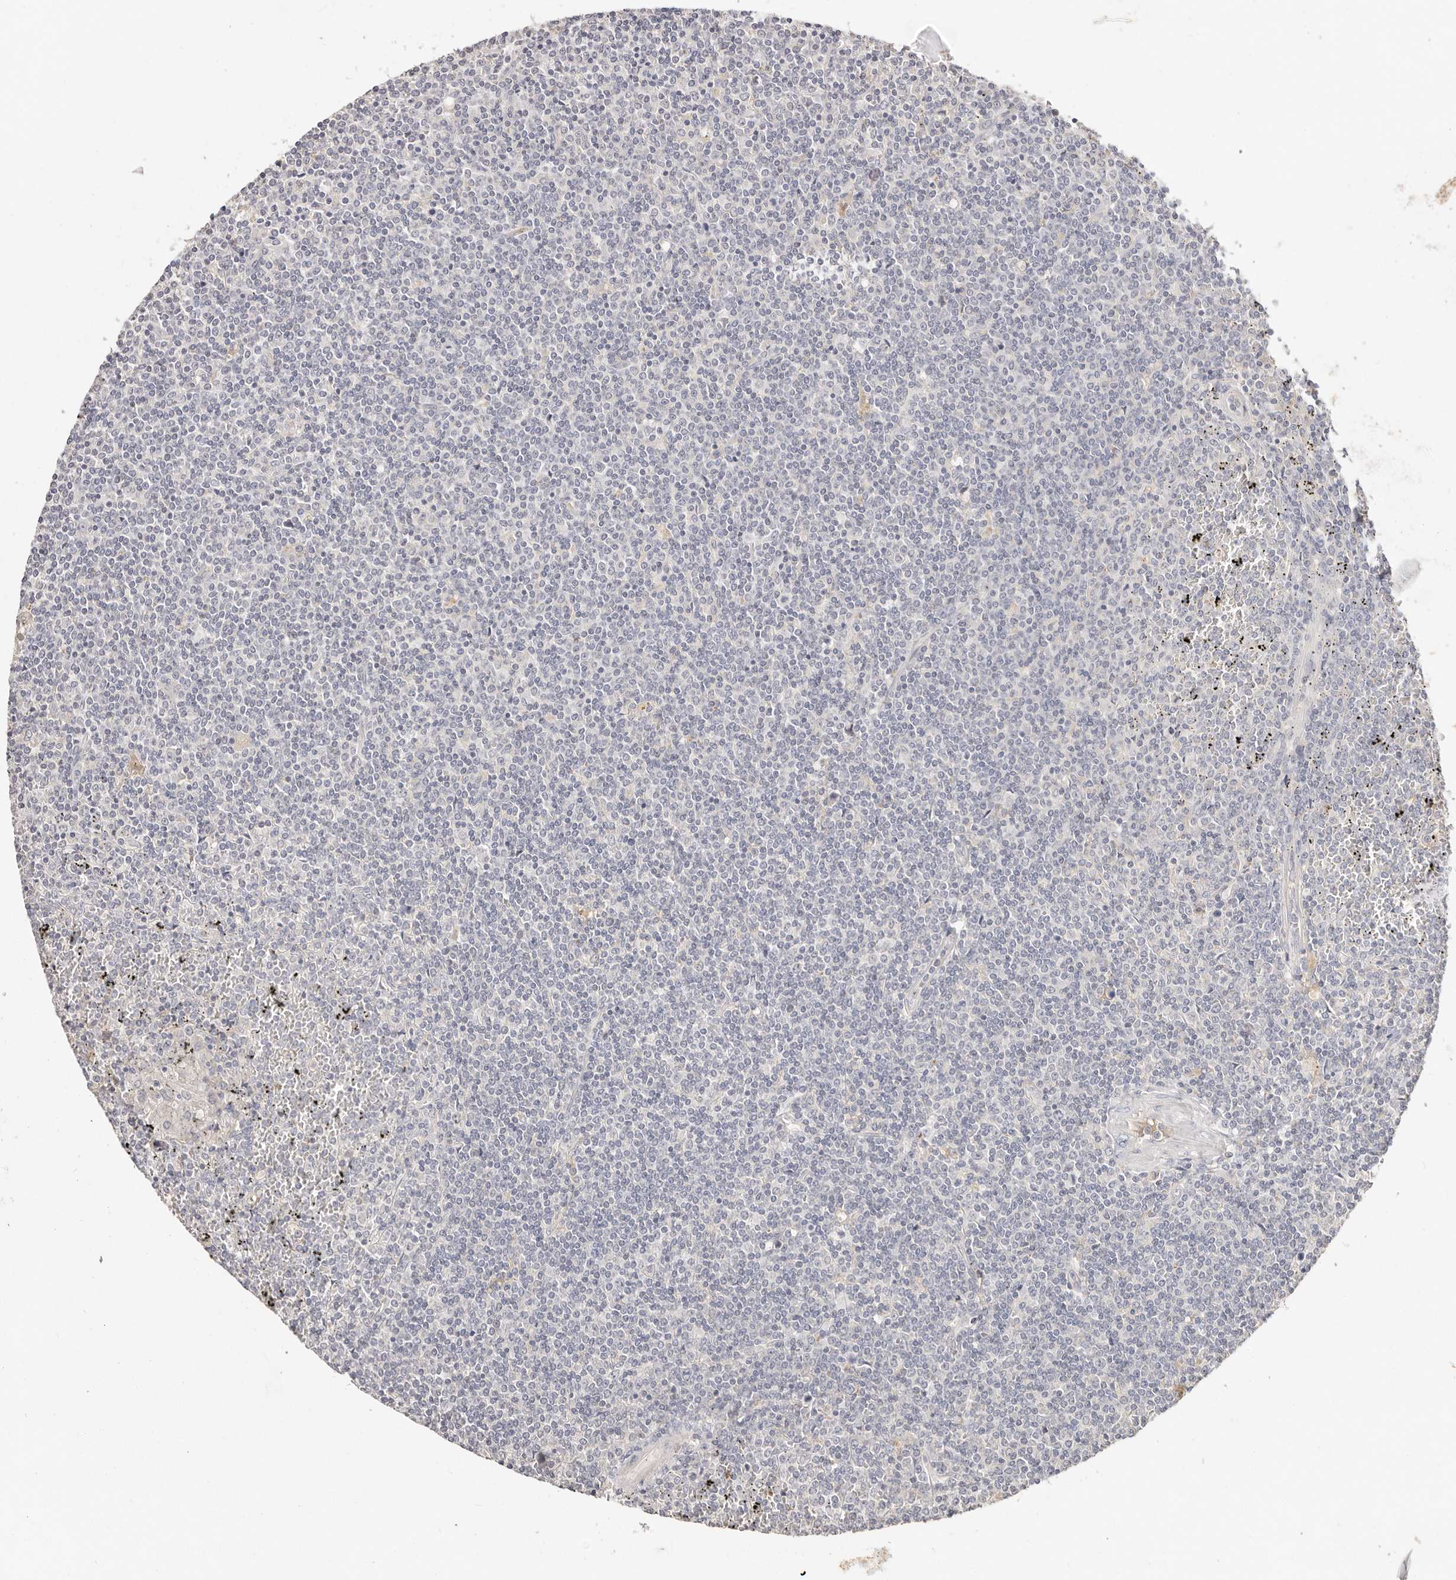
{"staining": {"intensity": "negative", "quantity": "none", "location": "none"}, "tissue": "lymphoma", "cell_type": "Tumor cells", "image_type": "cancer", "snomed": [{"axis": "morphology", "description": "Malignant lymphoma, non-Hodgkin's type, Low grade"}, {"axis": "topography", "description": "Spleen"}], "caption": "High power microscopy histopathology image of an immunohistochemistry (IHC) photomicrograph of lymphoma, revealing no significant expression in tumor cells. (DAB (3,3'-diaminobenzidine) IHC visualized using brightfield microscopy, high magnification).", "gene": "CXADR", "patient": {"sex": "female", "age": 19}}